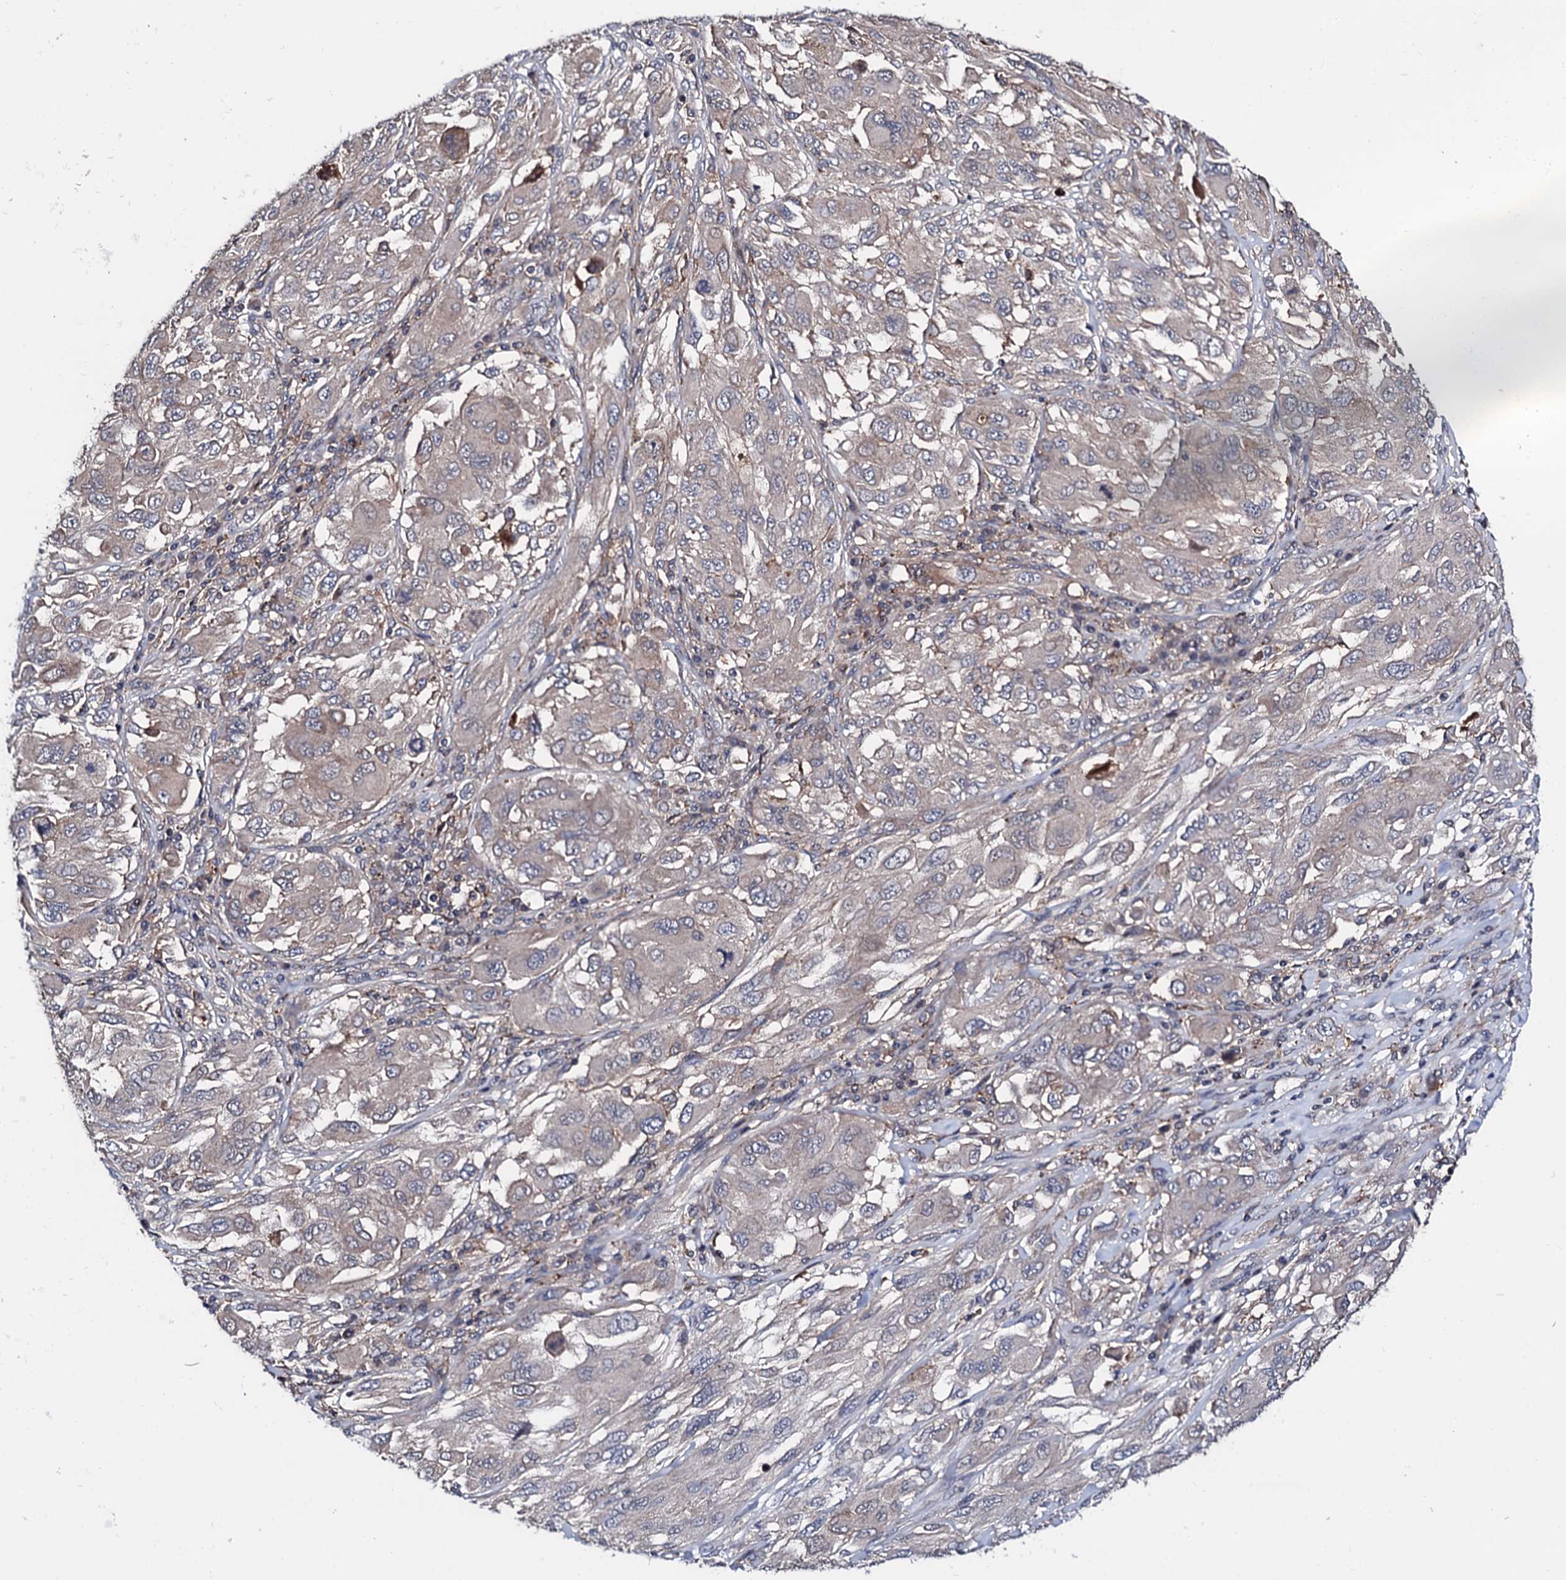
{"staining": {"intensity": "negative", "quantity": "none", "location": "none"}, "tissue": "melanoma", "cell_type": "Tumor cells", "image_type": "cancer", "snomed": [{"axis": "morphology", "description": "Malignant melanoma, NOS"}, {"axis": "topography", "description": "Skin"}], "caption": "A high-resolution photomicrograph shows immunohistochemistry staining of malignant melanoma, which exhibits no significant expression in tumor cells. The staining is performed using DAB brown chromogen with nuclei counter-stained in using hematoxylin.", "gene": "EDC3", "patient": {"sex": "female", "age": 91}}